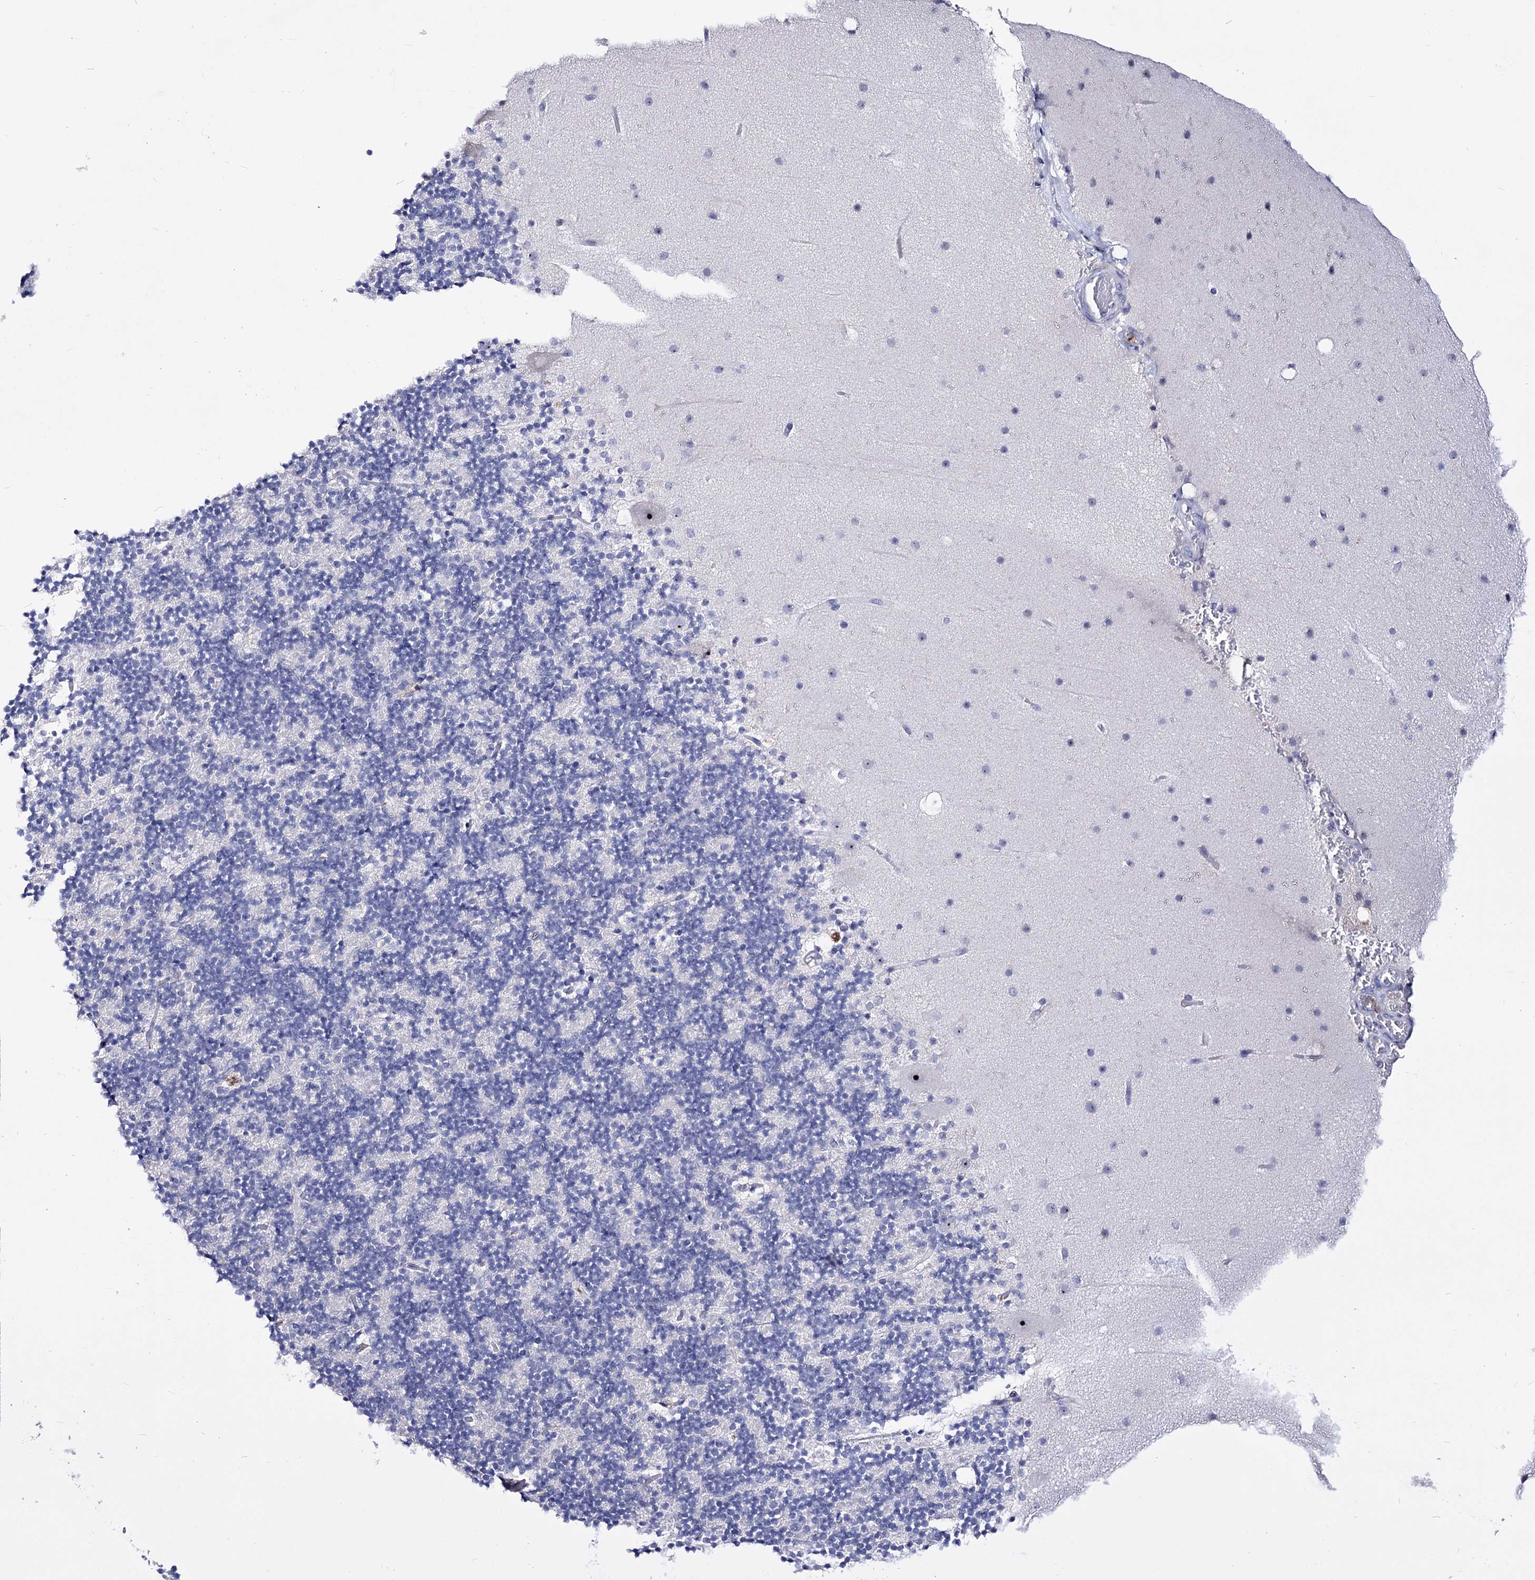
{"staining": {"intensity": "negative", "quantity": "none", "location": "none"}, "tissue": "cerebellum", "cell_type": "Cells in granular layer", "image_type": "normal", "snomed": [{"axis": "morphology", "description": "Normal tissue, NOS"}, {"axis": "topography", "description": "Cerebellum"}], "caption": "Photomicrograph shows no protein positivity in cells in granular layer of unremarkable cerebellum.", "gene": "PCGF5", "patient": {"sex": "male", "age": 57}}